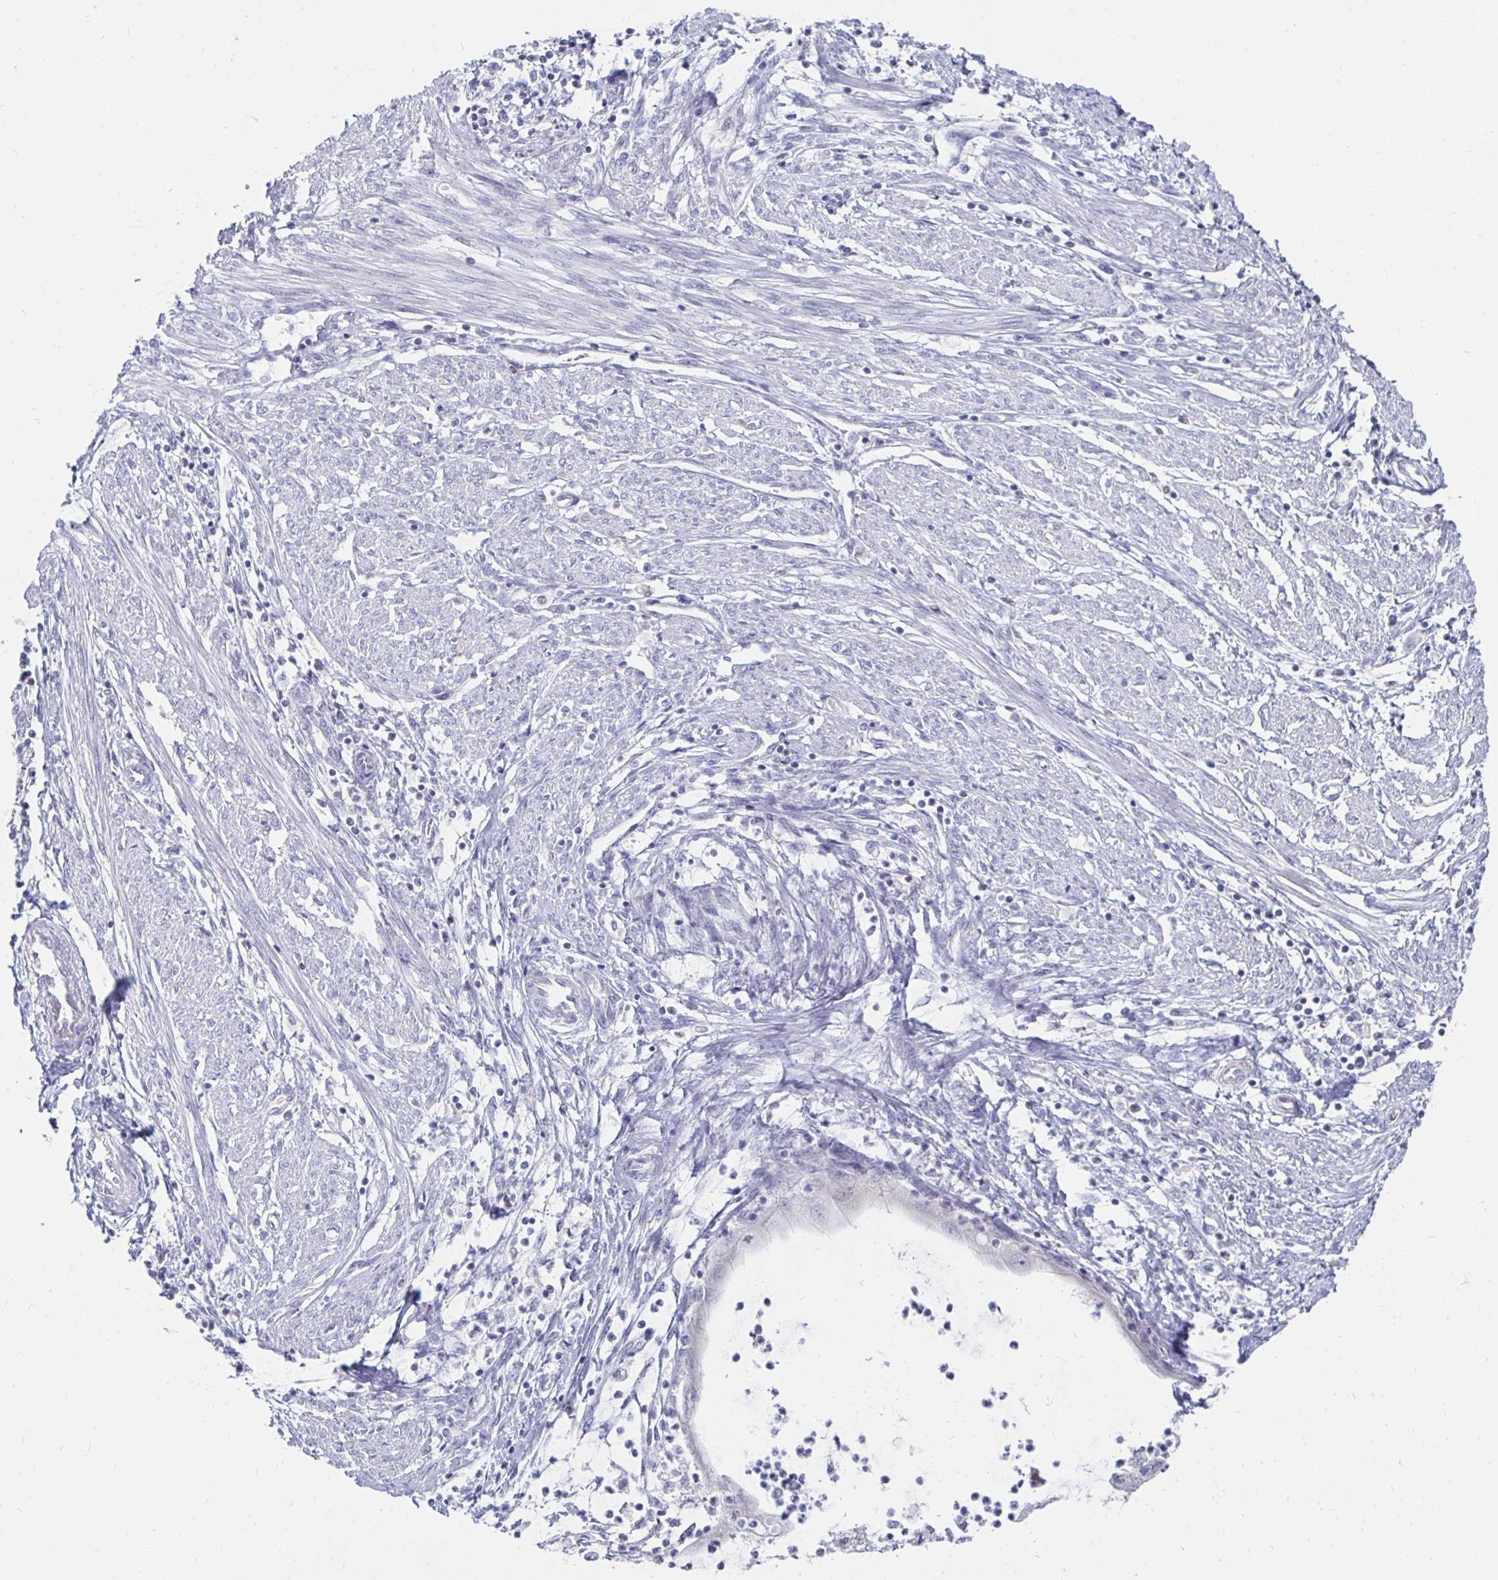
{"staining": {"intensity": "negative", "quantity": "none", "location": "none"}, "tissue": "endometrial cancer", "cell_type": "Tumor cells", "image_type": "cancer", "snomed": [{"axis": "morphology", "description": "Adenocarcinoma, NOS"}, {"axis": "topography", "description": "Endometrium"}], "caption": "Micrograph shows no protein staining in tumor cells of endometrial cancer tissue.", "gene": "NOCT", "patient": {"sex": "female", "age": 75}}